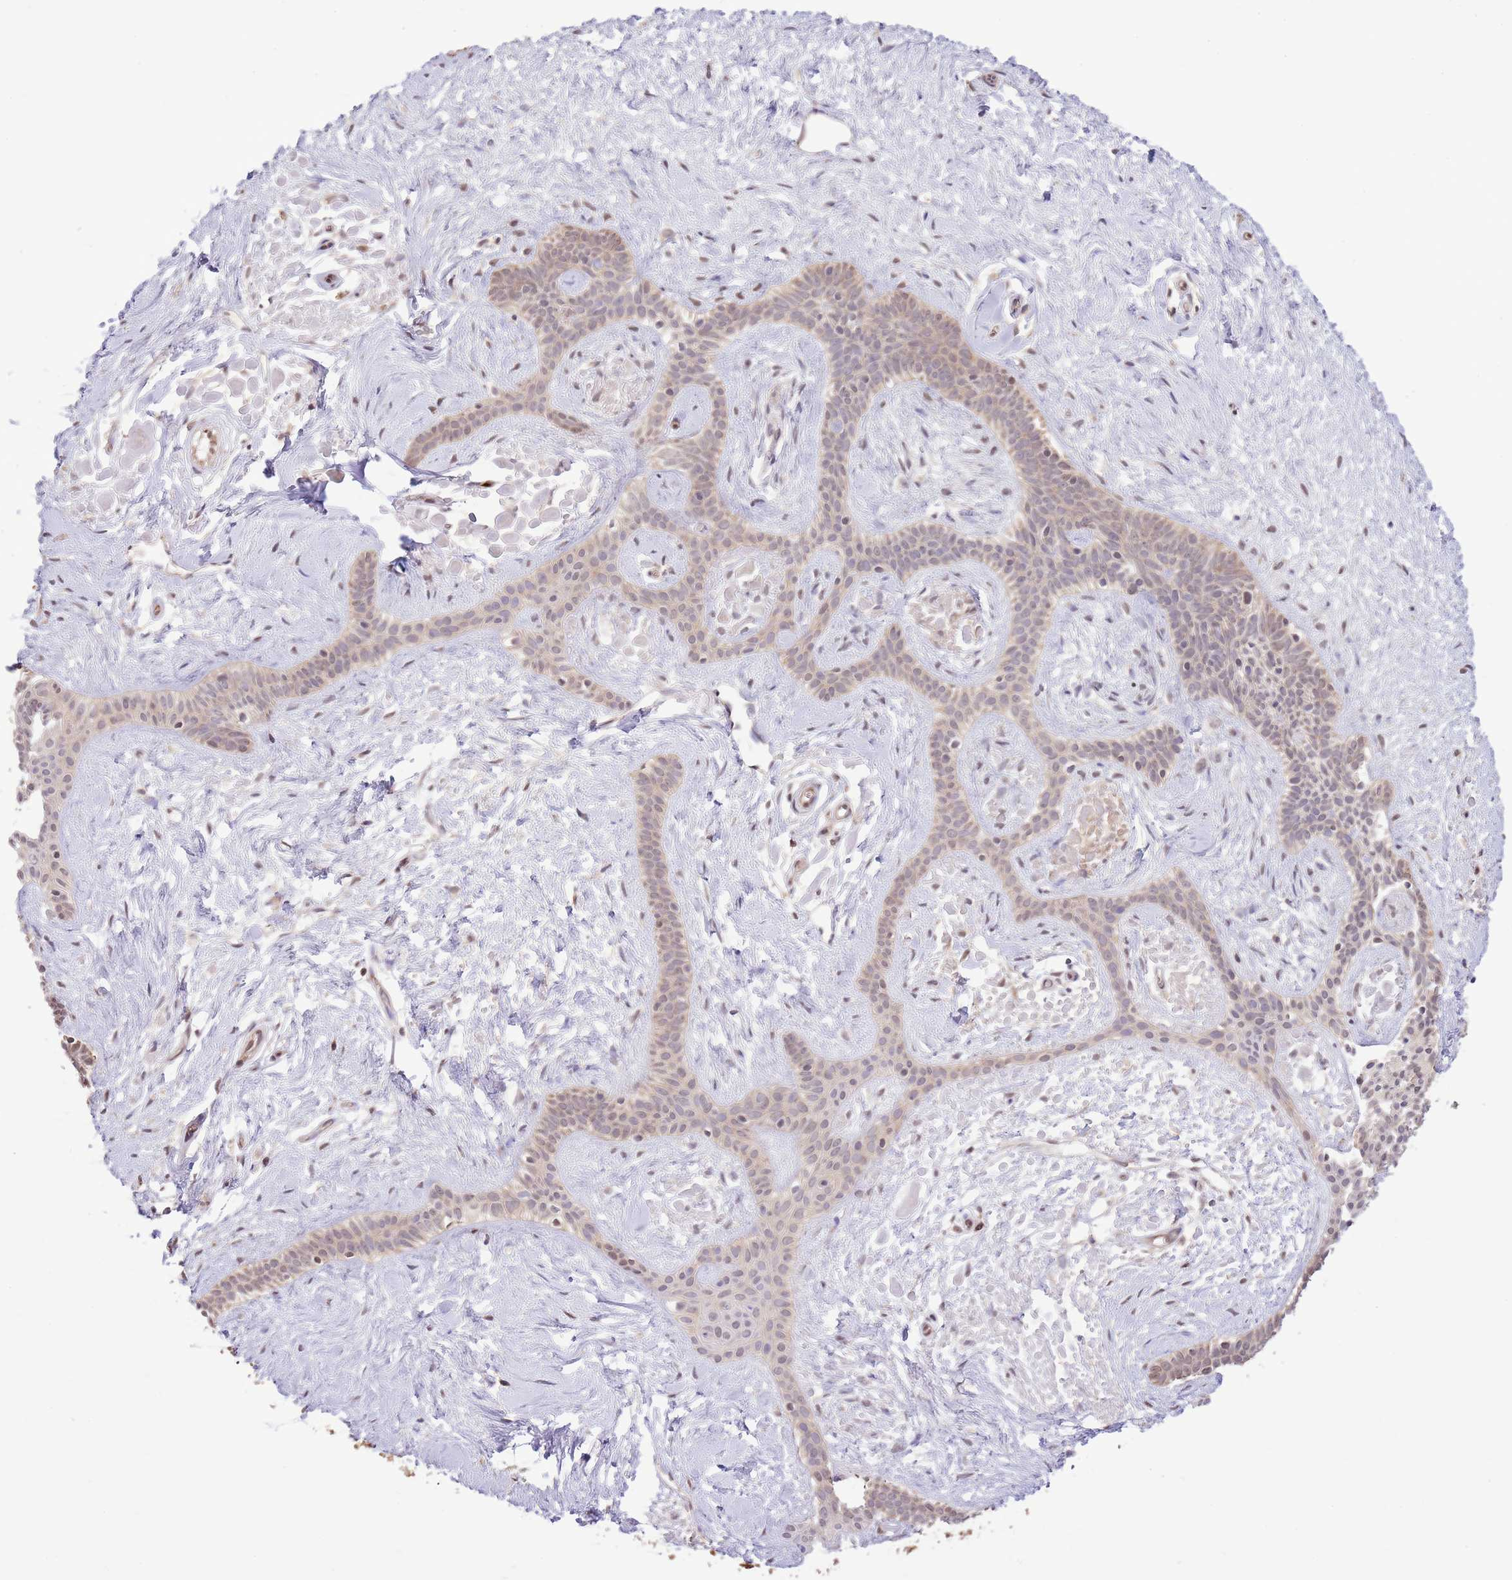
{"staining": {"intensity": "negative", "quantity": "none", "location": "none"}, "tissue": "skin cancer", "cell_type": "Tumor cells", "image_type": "cancer", "snomed": [{"axis": "morphology", "description": "Basal cell carcinoma"}, {"axis": "topography", "description": "Skin"}], "caption": "IHC image of neoplastic tissue: skin cancer (basal cell carcinoma) stained with DAB demonstrates no significant protein positivity in tumor cells.", "gene": "AMIGO1", "patient": {"sex": "male", "age": 78}}